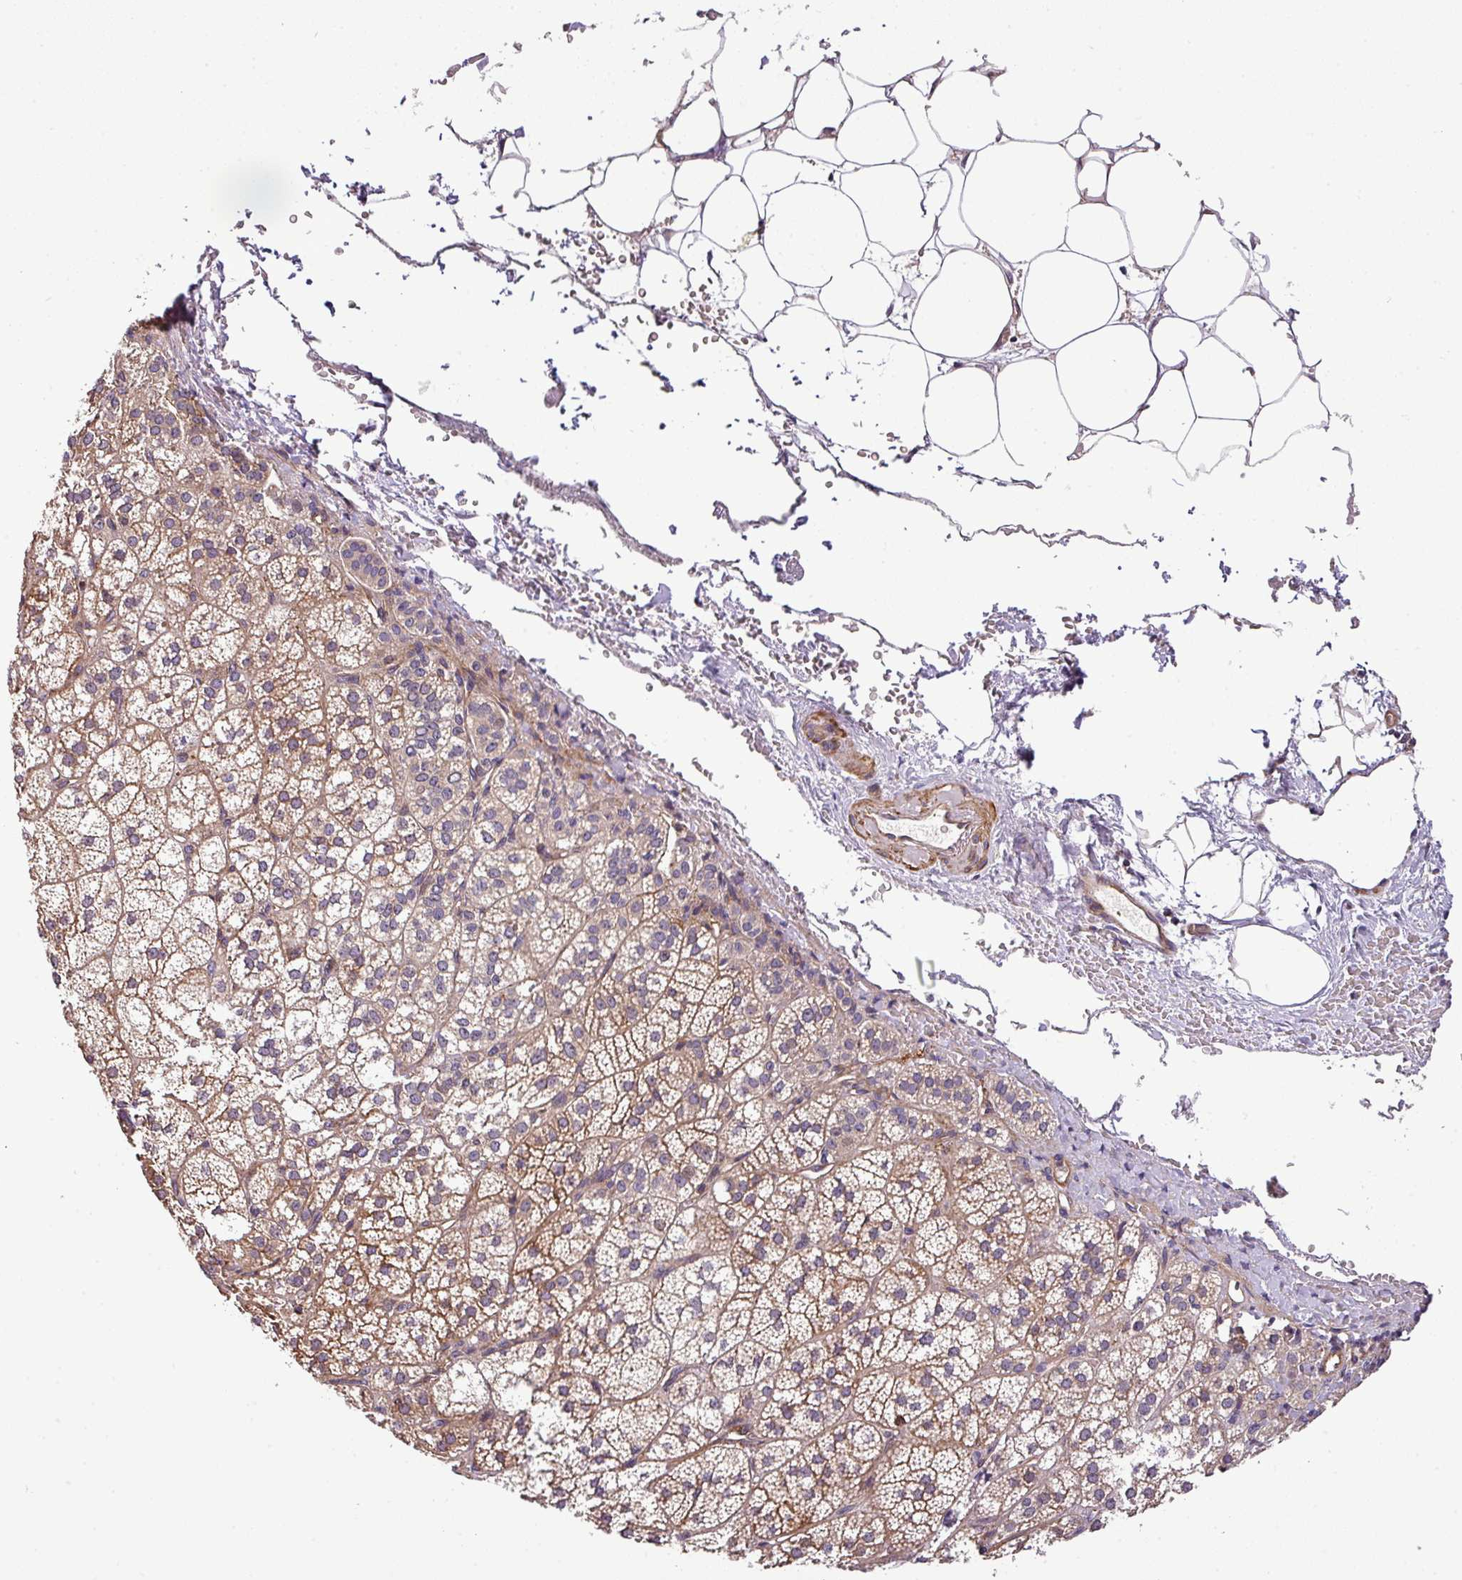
{"staining": {"intensity": "moderate", "quantity": ">75%", "location": "cytoplasmic/membranous"}, "tissue": "adrenal gland", "cell_type": "Glandular cells", "image_type": "normal", "snomed": [{"axis": "morphology", "description": "Normal tissue, NOS"}, {"axis": "topography", "description": "Adrenal gland"}], "caption": "Immunohistochemistry (IHC) micrograph of normal adrenal gland: human adrenal gland stained using immunohistochemistry (IHC) reveals medium levels of moderate protein expression localized specifically in the cytoplasmic/membranous of glandular cells, appearing as a cytoplasmic/membranous brown color.", "gene": "CASS4", "patient": {"sex": "female", "age": 60}}